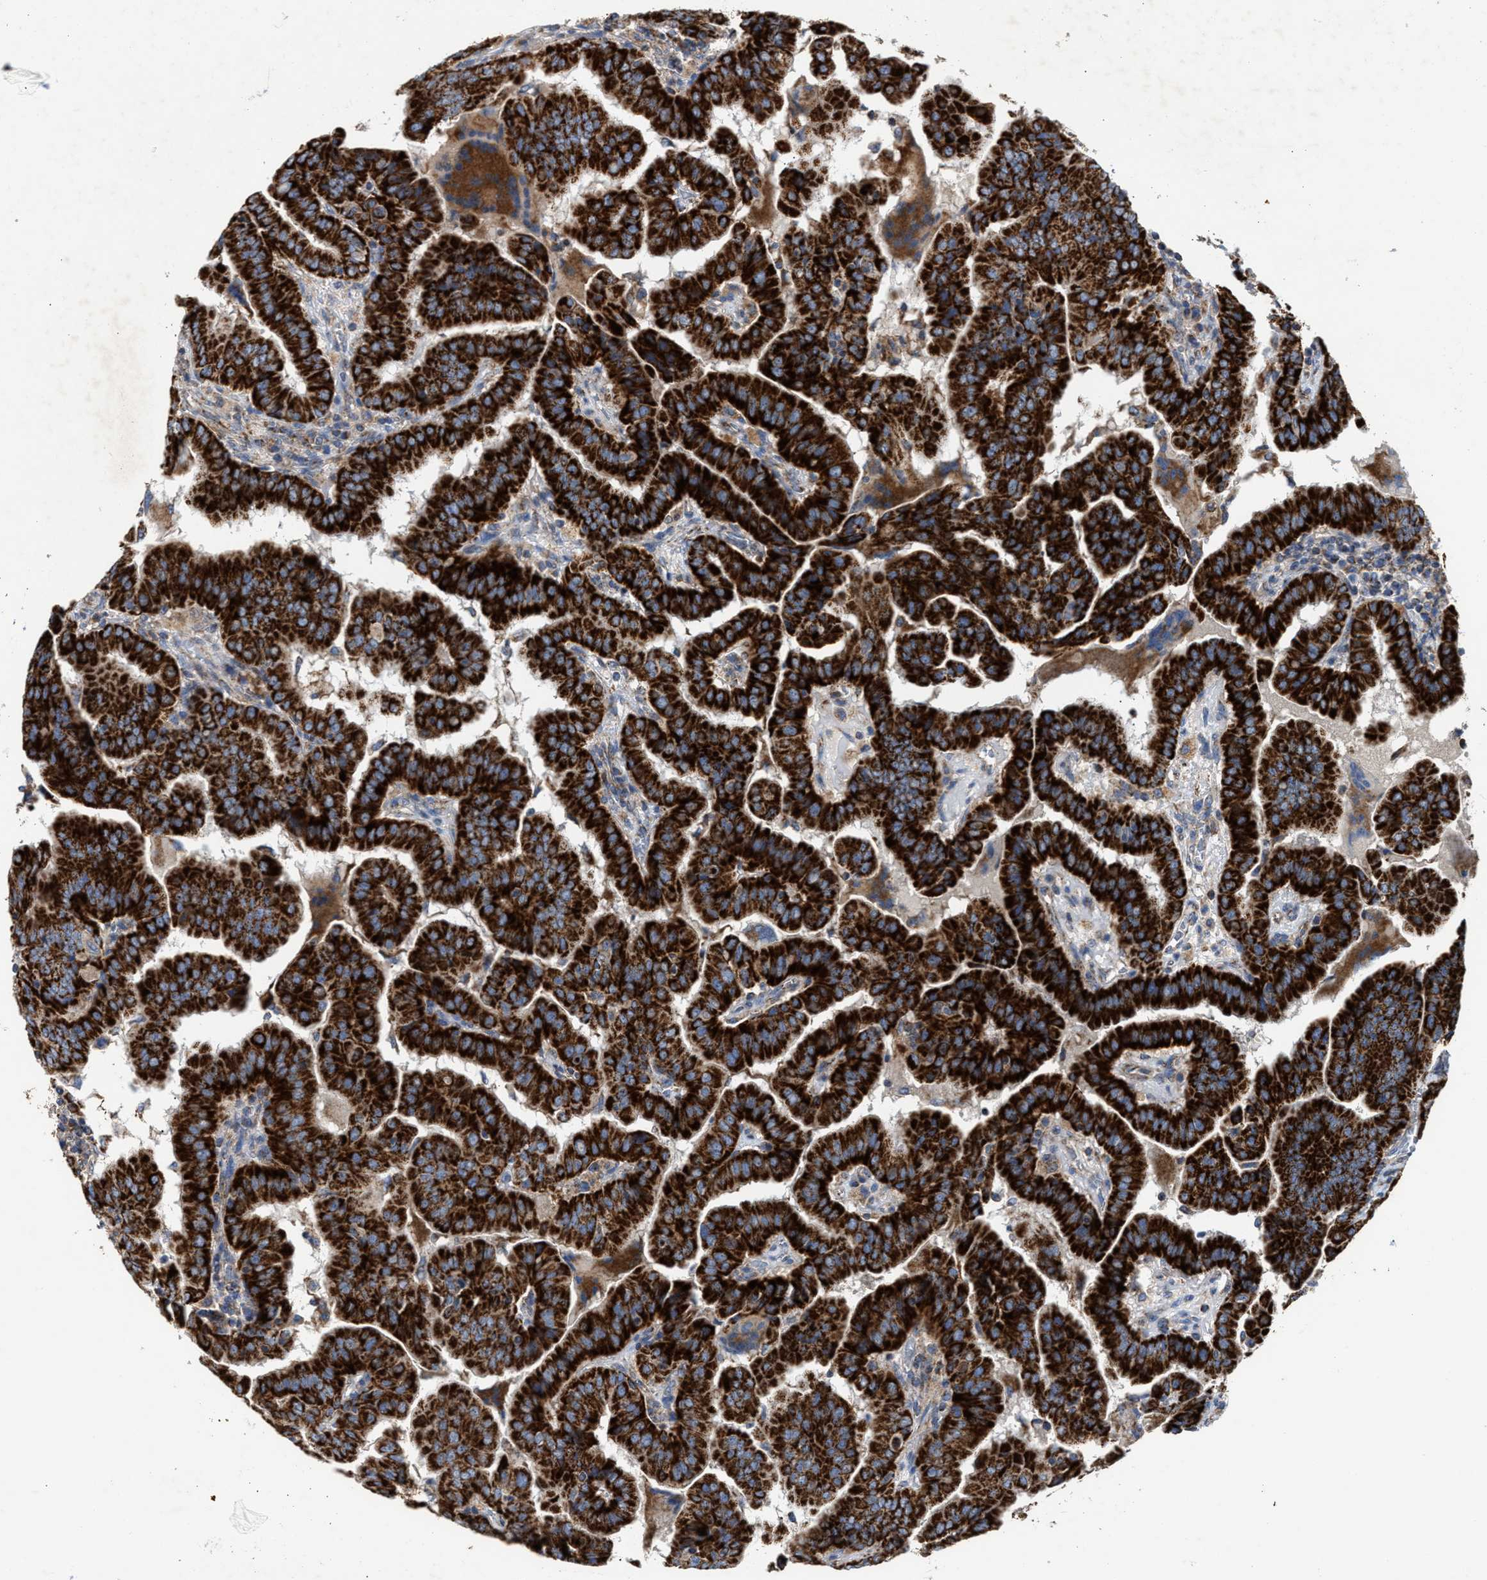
{"staining": {"intensity": "strong", "quantity": ">75%", "location": "cytoplasmic/membranous"}, "tissue": "thyroid cancer", "cell_type": "Tumor cells", "image_type": "cancer", "snomed": [{"axis": "morphology", "description": "Papillary adenocarcinoma, NOS"}, {"axis": "topography", "description": "Thyroid gland"}], "caption": "Immunohistochemistry of human thyroid cancer (papillary adenocarcinoma) demonstrates high levels of strong cytoplasmic/membranous expression in about >75% of tumor cells.", "gene": "MECR", "patient": {"sex": "male", "age": 33}}